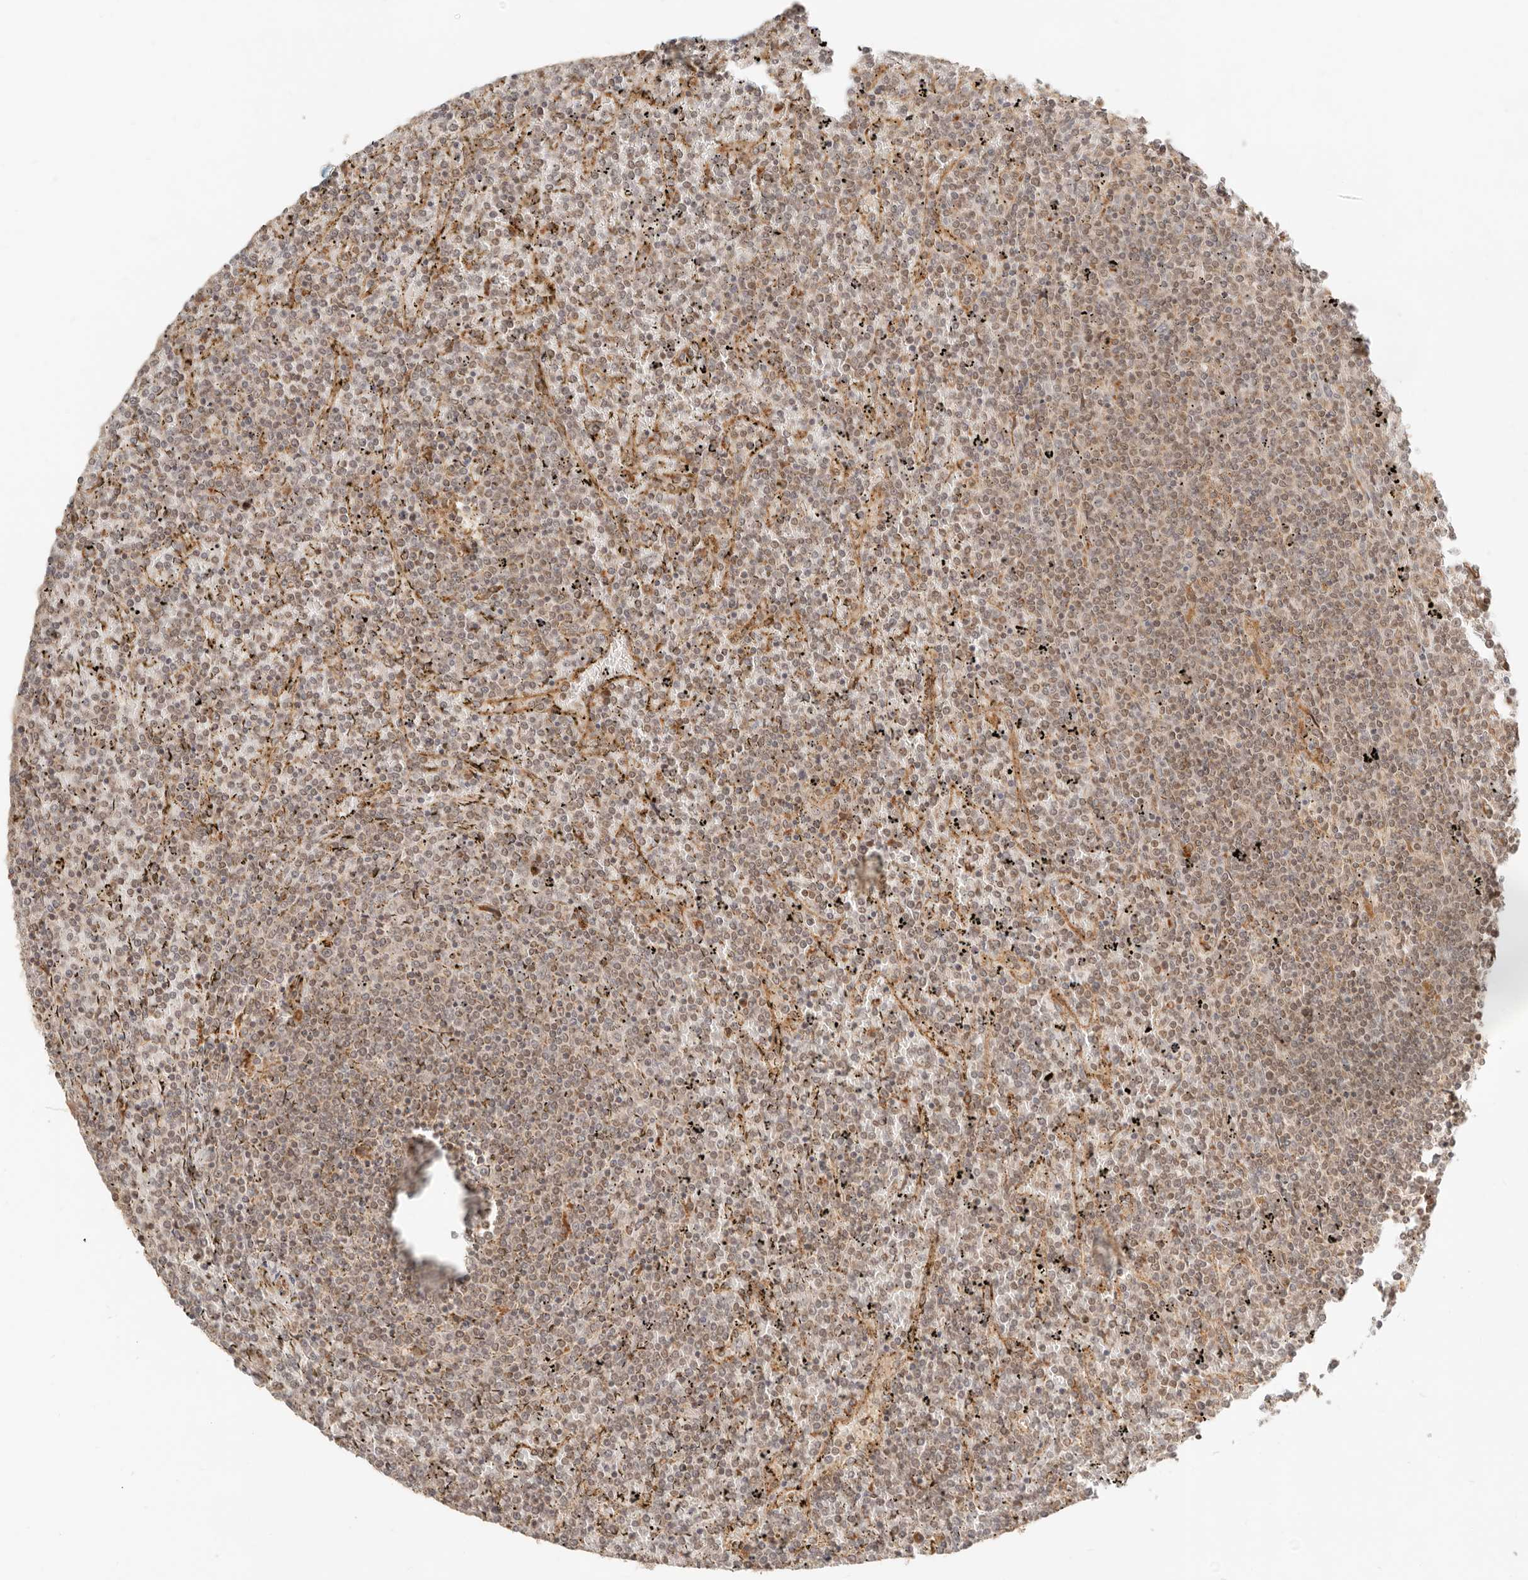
{"staining": {"intensity": "moderate", "quantity": ">75%", "location": "nuclear"}, "tissue": "lymphoma", "cell_type": "Tumor cells", "image_type": "cancer", "snomed": [{"axis": "morphology", "description": "Malignant lymphoma, non-Hodgkin's type, Low grade"}, {"axis": "topography", "description": "Spleen"}], "caption": "Immunohistochemistry (IHC) staining of lymphoma, which shows medium levels of moderate nuclear positivity in about >75% of tumor cells indicating moderate nuclear protein positivity. The staining was performed using DAB (3,3'-diaminobenzidine) (brown) for protein detection and nuclei were counterstained in hematoxylin (blue).", "gene": "BAALC", "patient": {"sex": "female", "age": 19}}